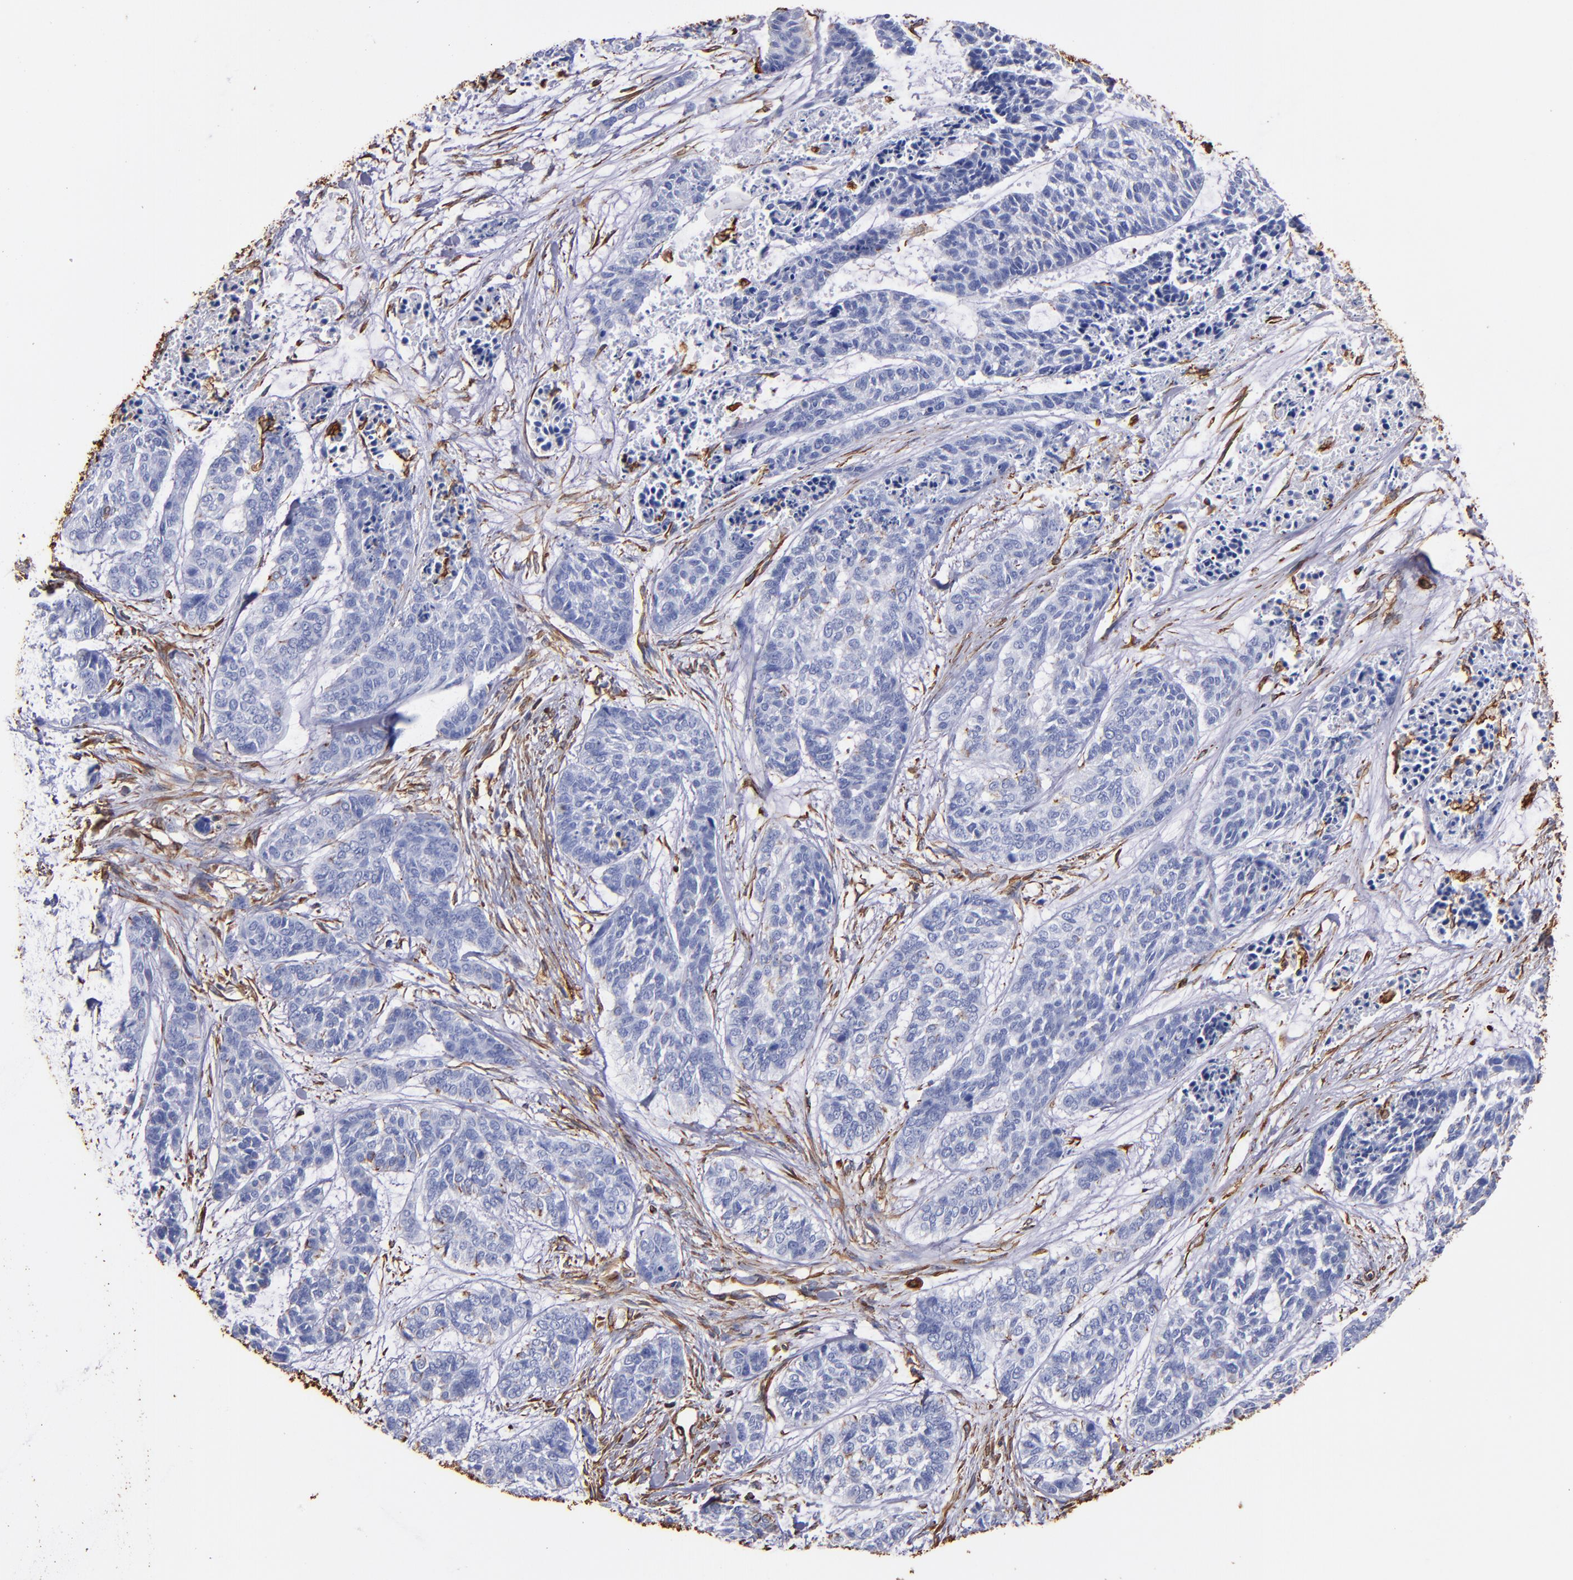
{"staining": {"intensity": "negative", "quantity": "none", "location": "none"}, "tissue": "skin cancer", "cell_type": "Tumor cells", "image_type": "cancer", "snomed": [{"axis": "morphology", "description": "Basal cell carcinoma"}, {"axis": "topography", "description": "Skin"}], "caption": "There is no significant expression in tumor cells of basal cell carcinoma (skin).", "gene": "VIM", "patient": {"sex": "female", "age": 64}}